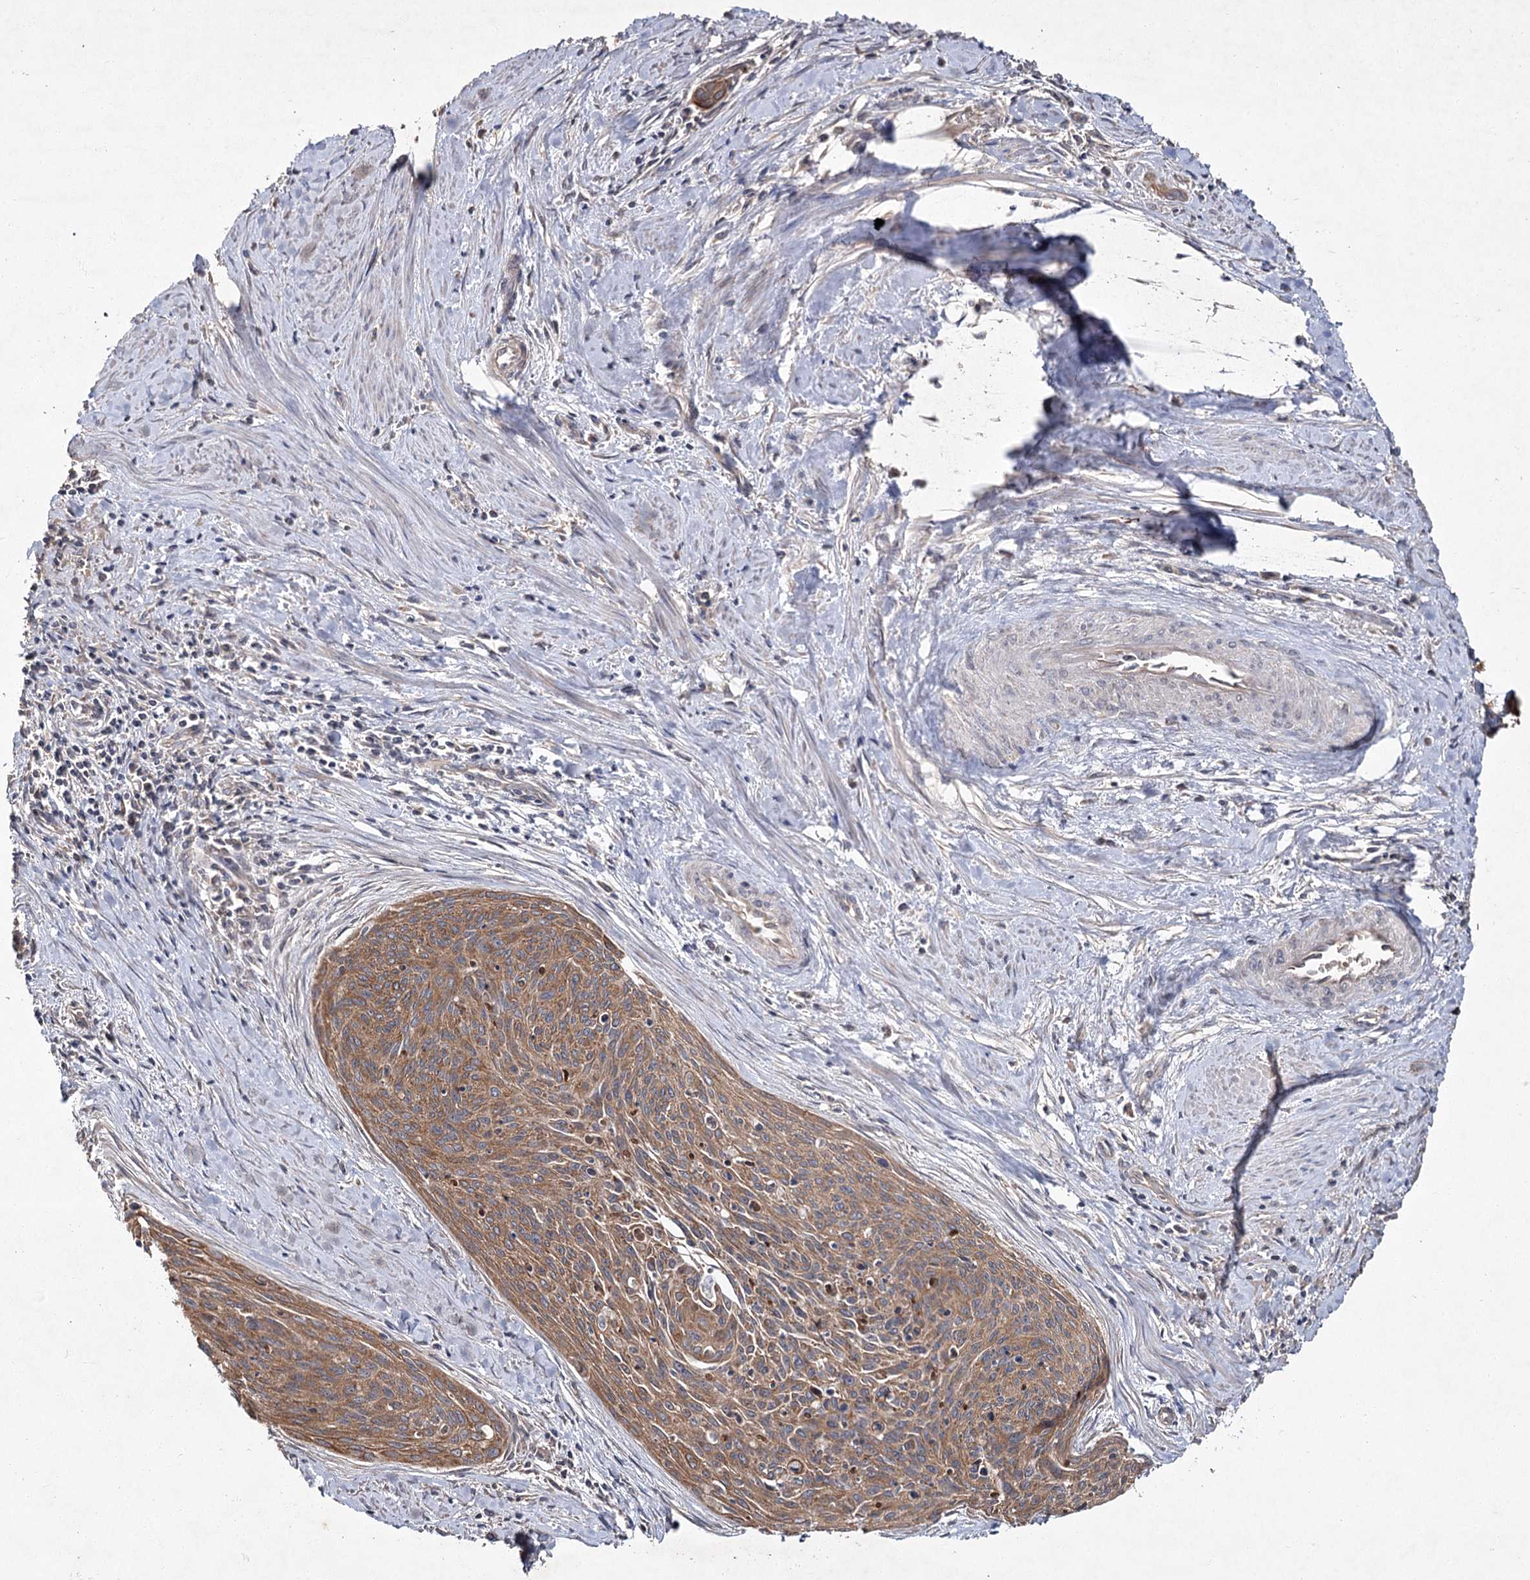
{"staining": {"intensity": "moderate", "quantity": ">75%", "location": "cytoplasmic/membranous"}, "tissue": "cervical cancer", "cell_type": "Tumor cells", "image_type": "cancer", "snomed": [{"axis": "morphology", "description": "Squamous cell carcinoma, NOS"}, {"axis": "topography", "description": "Cervix"}], "caption": "Cervical cancer stained with immunohistochemistry demonstrates moderate cytoplasmic/membranous staining in about >75% of tumor cells.", "gene": "MFN1", "patient": {"sex": "female", "age": 55}}